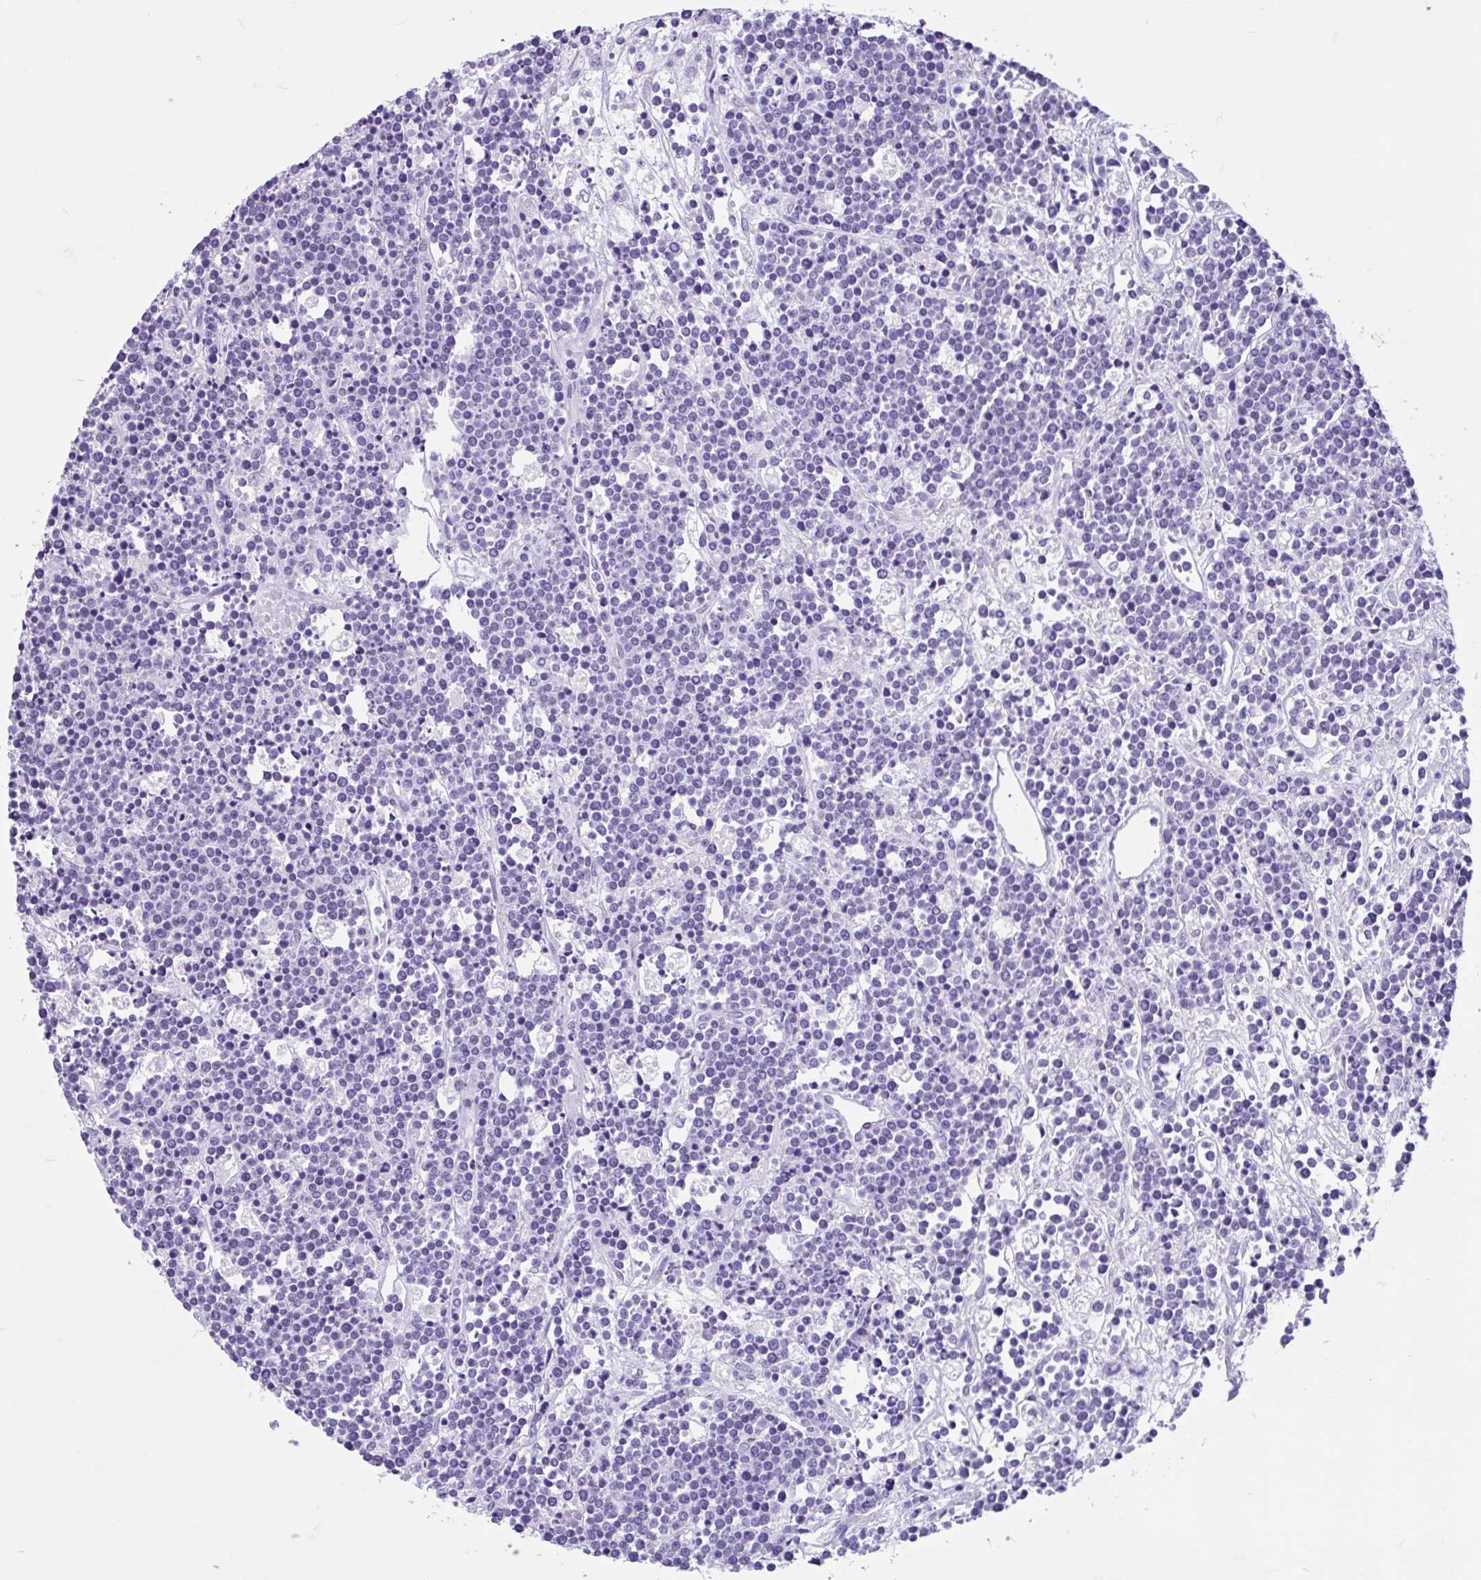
{"staining": {"intensity": "negative", "quantity": "none", "location": "none"}, "tissue": "lymphoma", "cell_type": "Tumor cells", "image_type": "cancer", "snomed": [{"axis": "morphology", "description": "Malignant lymphoma, non-Hodgkin's type, High grade"}, {"axis": "topography", "description": "Ovary"}], "caption": "Immunohistochemistry of human lymphoma exhibits no positivity in tumor cells.", "gene": "OR4N4", "patient": {"sex": "female", "age": 56}}